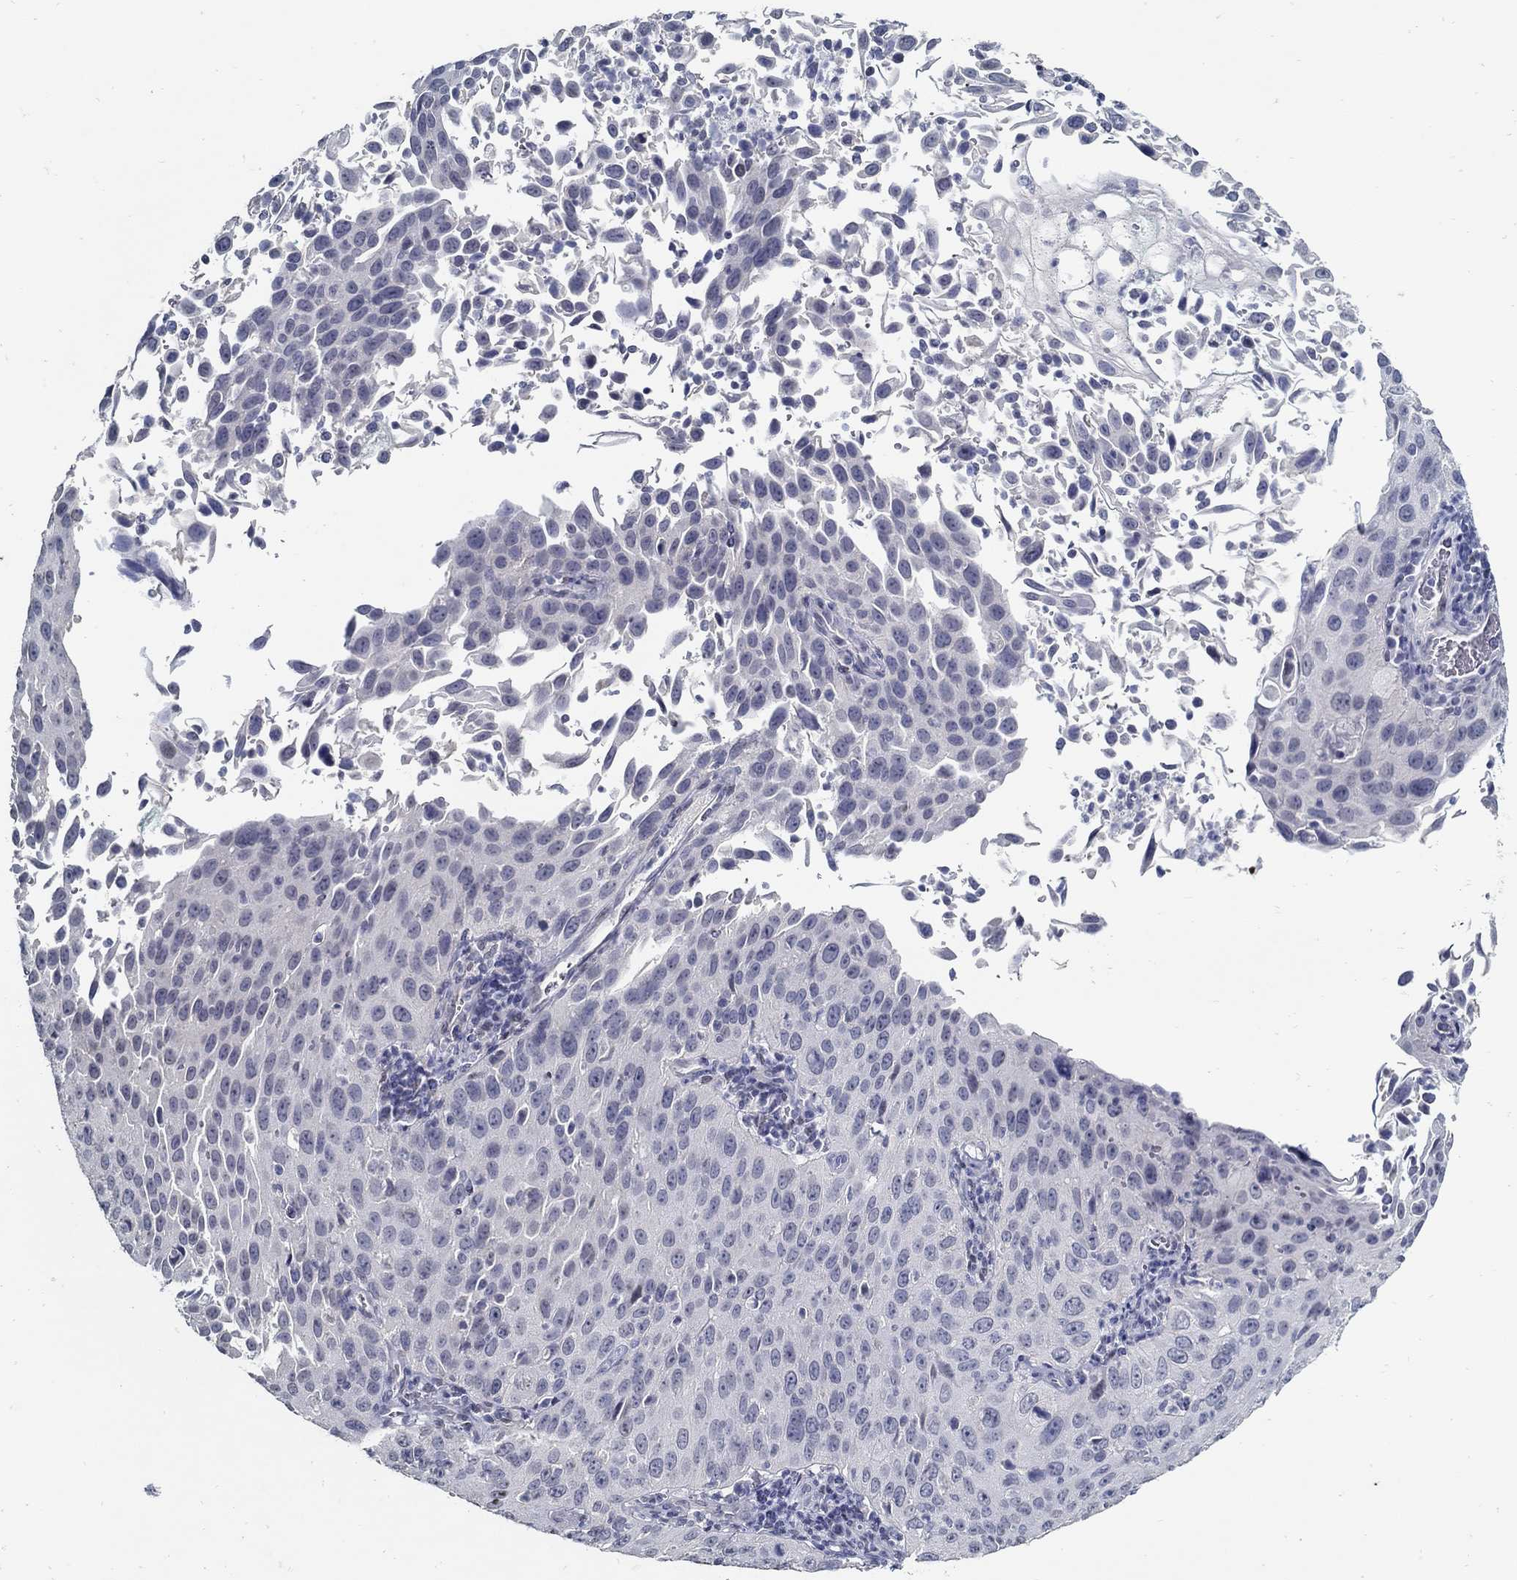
{"staining": {"intensity": "negative", "quantity": "none", "location": "none"}, "tissue": "cervical cancer", "cell_type": "Tumor cells", "image_type": "cancer", "snomed": [{"axis": "morphology", "description": "Squamous cell carcinoma, NOS"}, {"axis": "topography", "description": "Cervix"}], "caption": "This is an immunohistochemistry photomicrograph of squamous cell carcinoma (cervical). There is no positivity in tumor cells.", "gene": "USP29", "patient": {"sex": "female", "age": 26}}